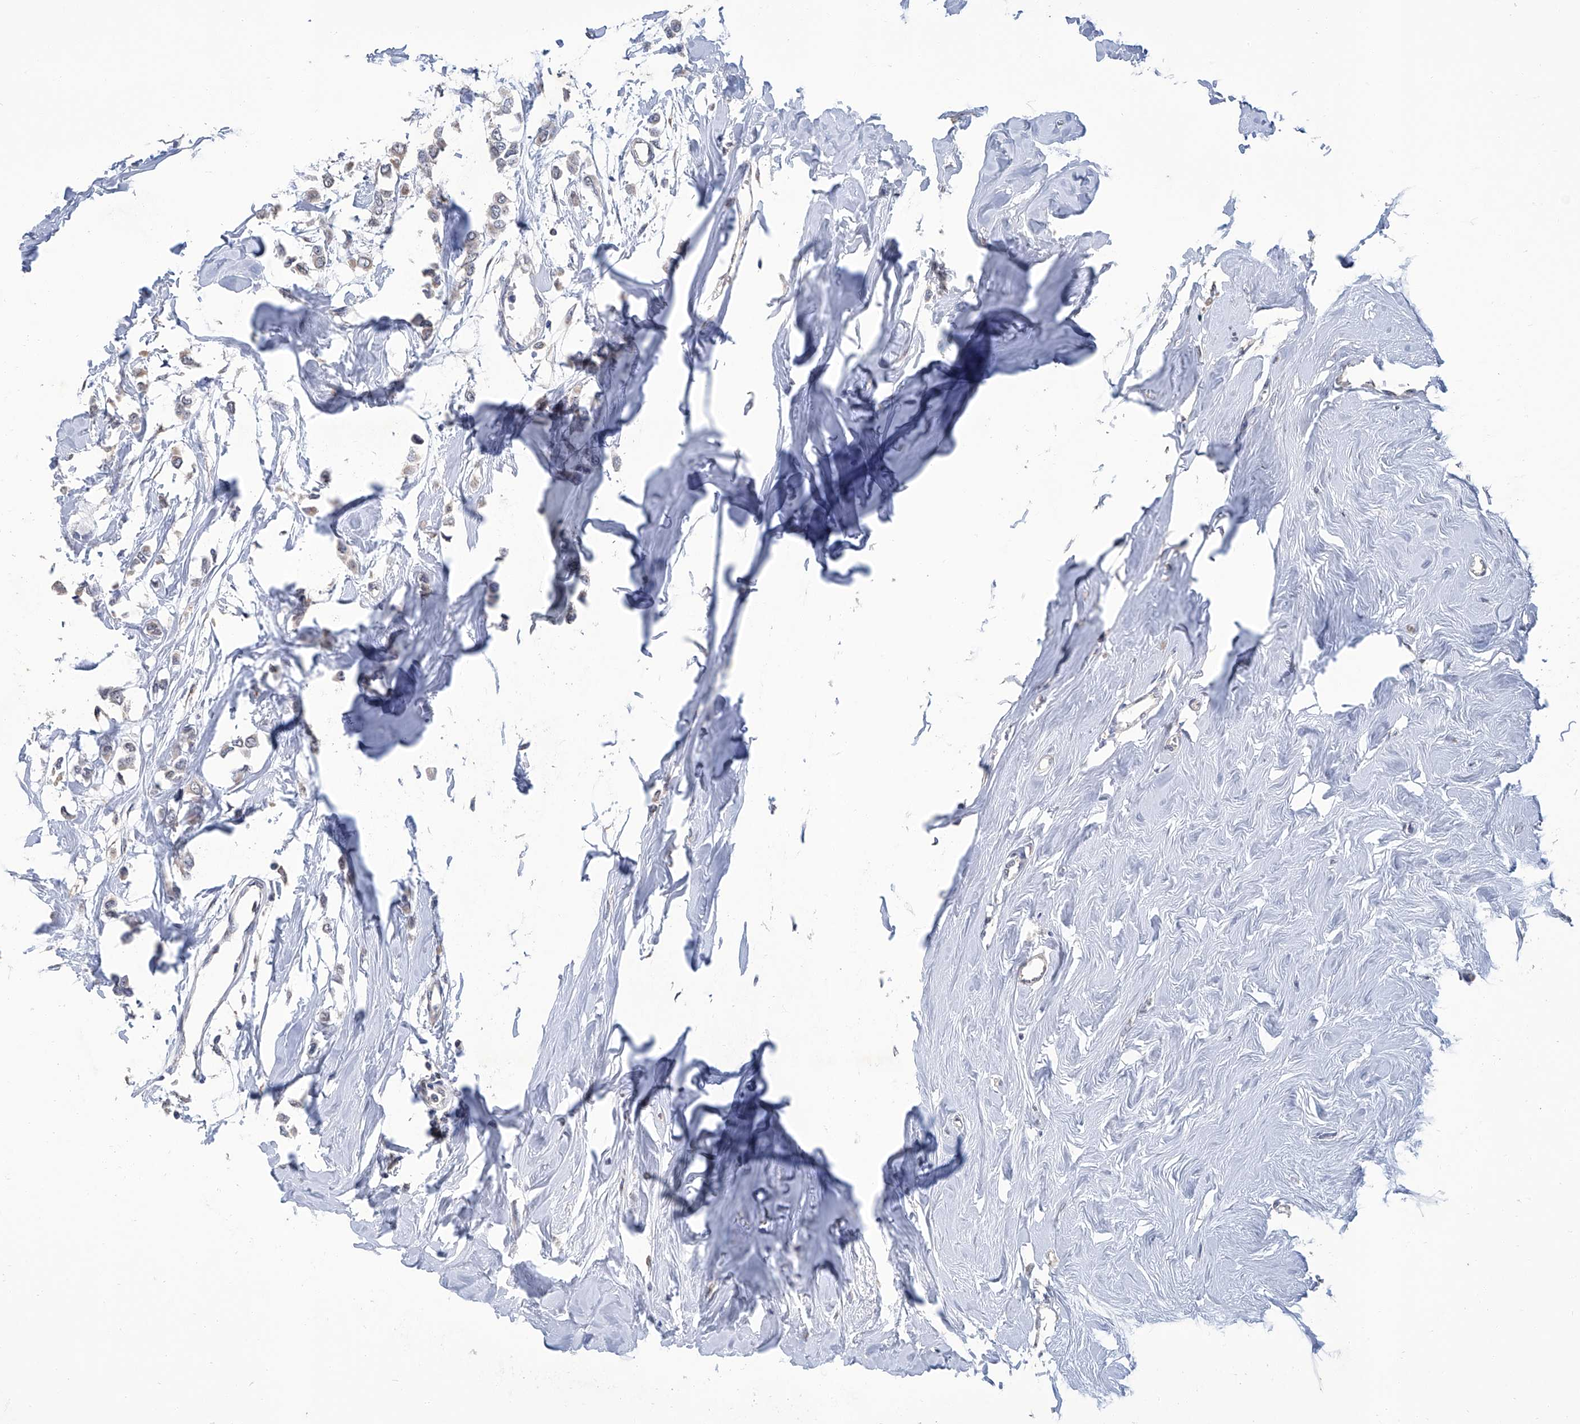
{"staining": {"intensity": "negative", "quantity": "none", "location": "none"}, "tissue": "breast cancer", "cell_type": "Tumor cells", "image_type": "cancer", "snomed": [{"axis": "morphology", "description": "Lobular carcinoma"}, {"axis": "topography", "description": "Breast"}], "caption": "A histopathology image of lobular carcinoma (breast) stained for a protein displays no brown staining in tumor cells. (DAB immunohistochemistry (IHC) with hematoxylin counter stain).", "gene": "GPT", "patient": {"sex": "female", "age": 51}}